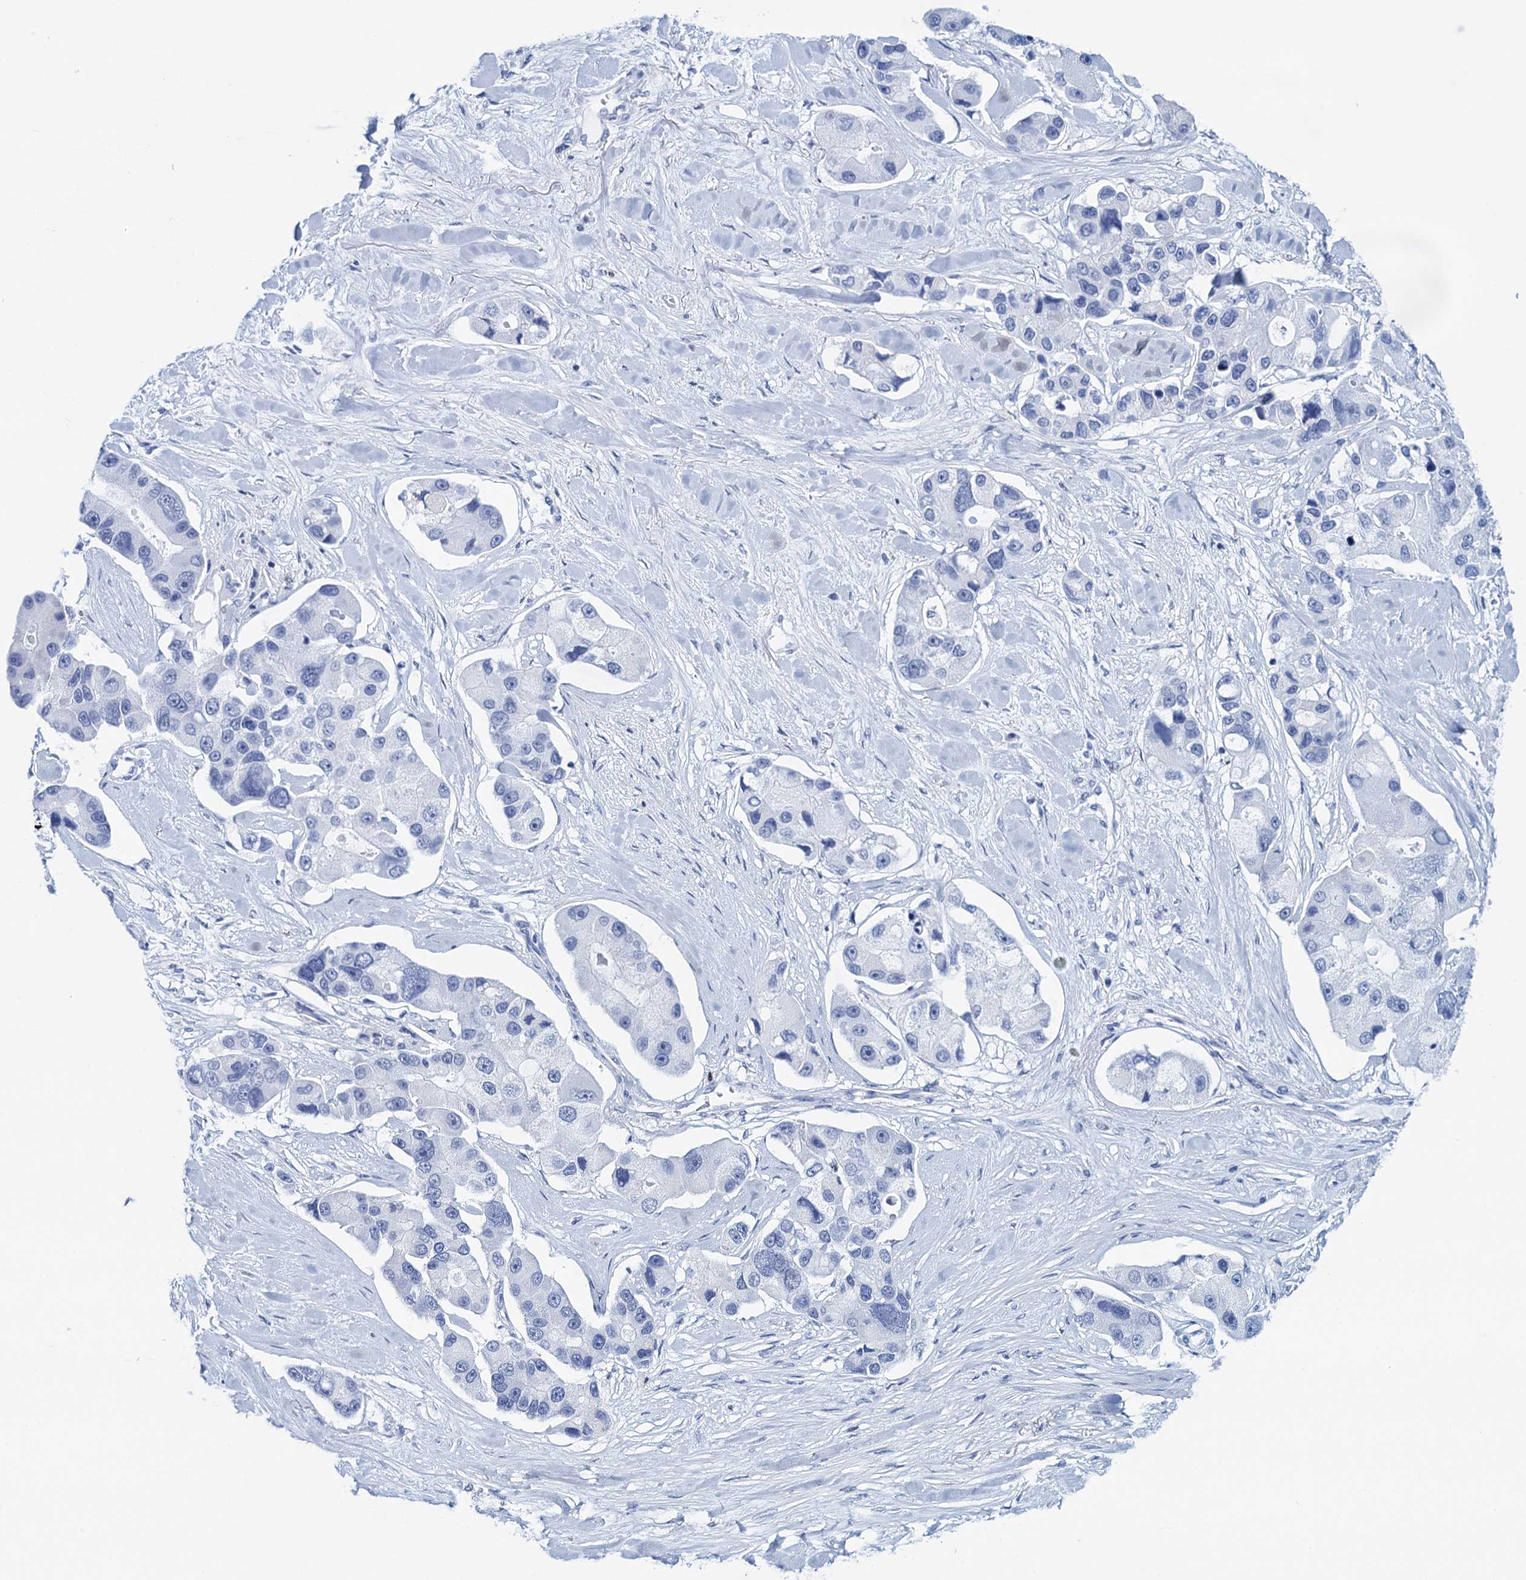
{"staining": {"intensity": "negative", "quantity": "none", "location": "none"}, "tissue": "lung cancer", "cell_type": "Tumor cells", "image_type": "cancer", "snomed": [{"axis": "morphology", "description": "Adenocarcinoma, NOS"}, {"axis": "topography", "description": "Lung"}], "caption": "DAB (3,3'-diaminobenzidine) immunohistochemical staining of adenocarcinoma (lung) displays no significant positivity in tumor cells.", "gene": "RHCG", "patient": {"sex": "female", "age": 54}}